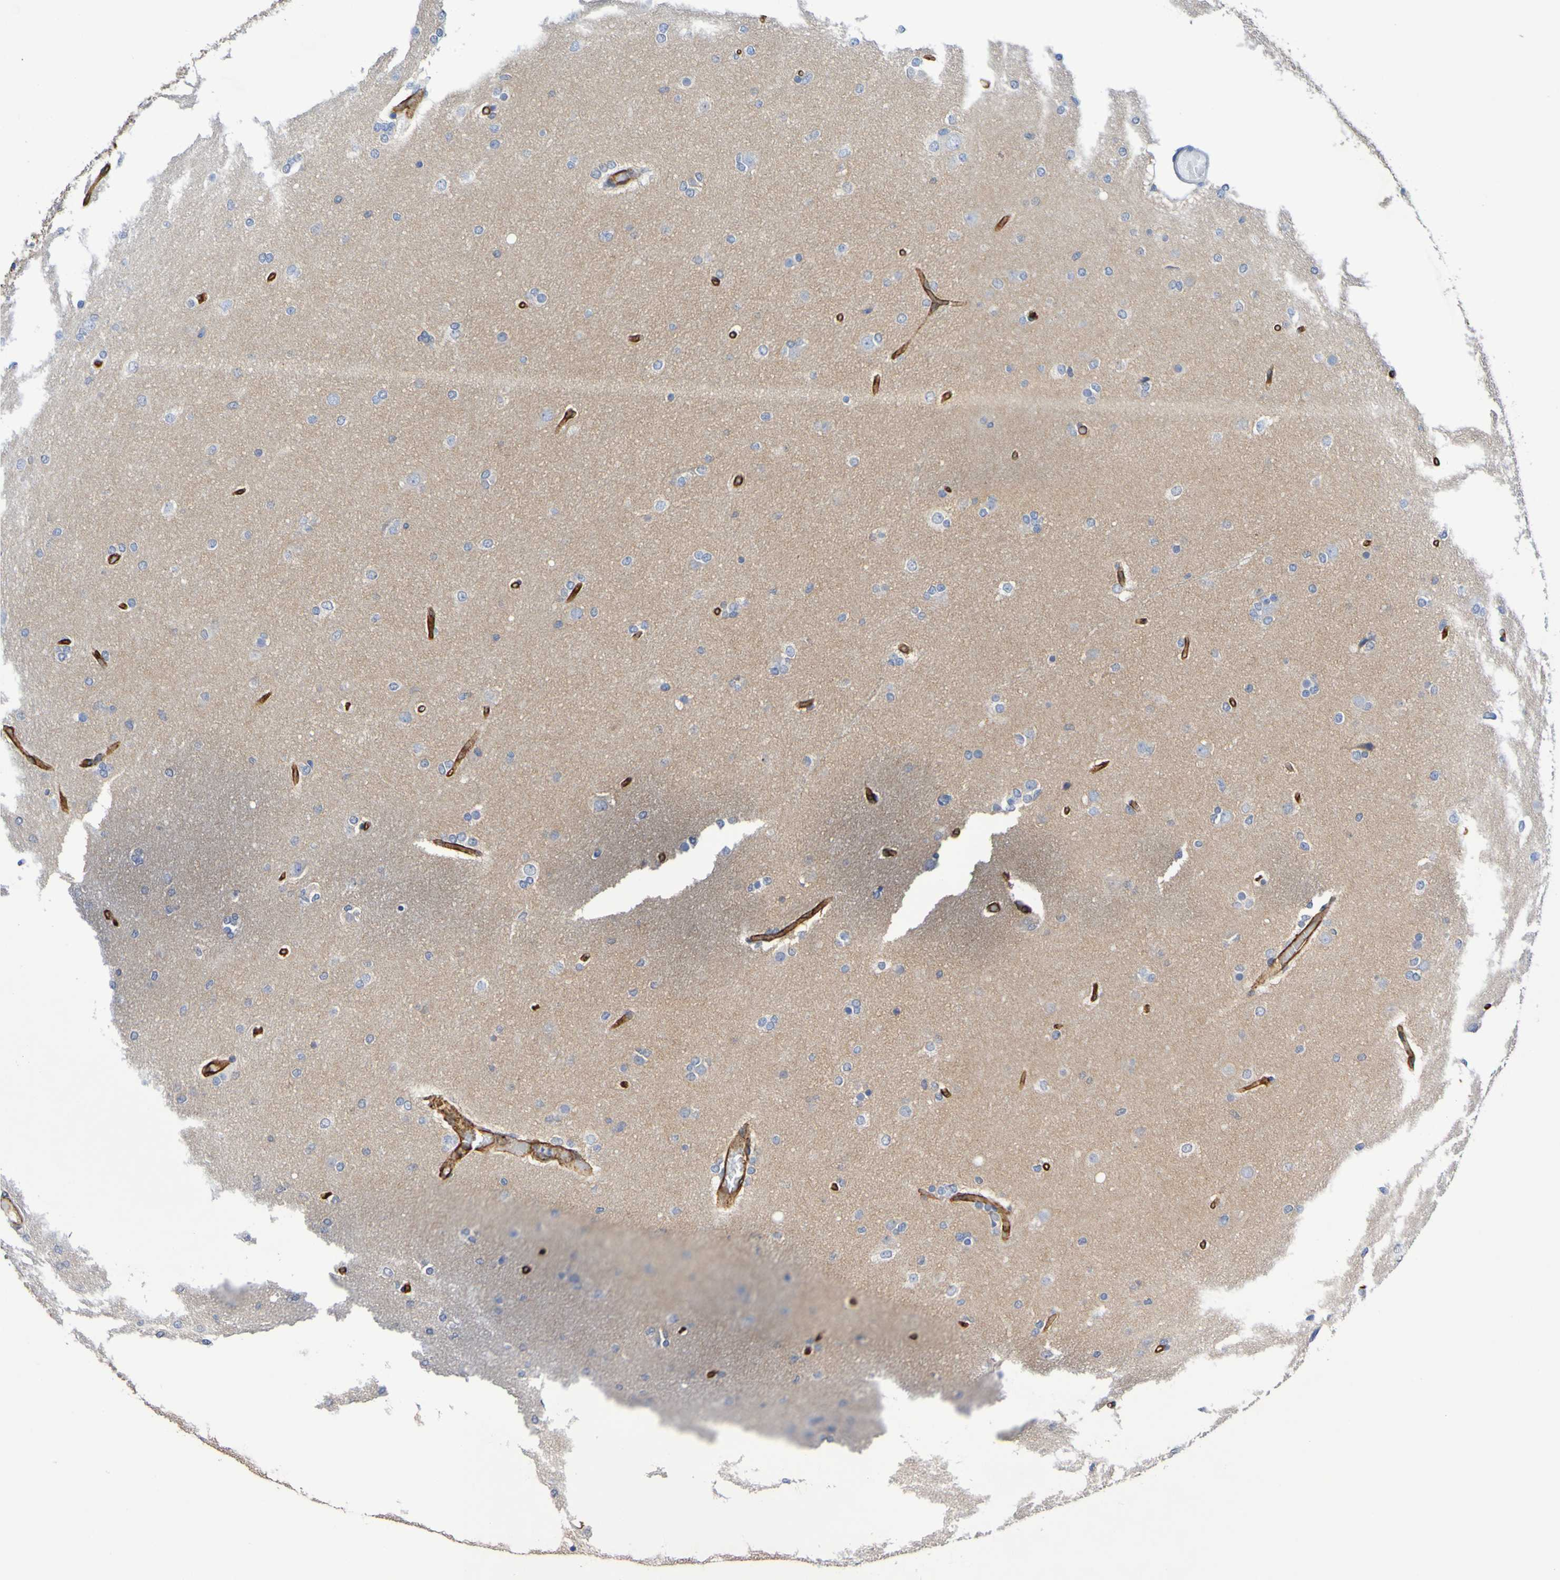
{"staining": {"intensity": "negative", "quantity": "none", "location": "none"}, "tissue": "glioma", "cell_type": "Tumor cells", "image_type": "cancer", "snomed": [{"axis": "morphology", "description": "Glioma, malignant, High grade"}, {"axis": "topography", "description": "Cerebral cortex"}], "caption": "Glioma was stained to show a protein in brown. There is no significant positivity in tumor cells.", "gene": "SLC3A2", "patient": {"sex": "female", "age": 36}}